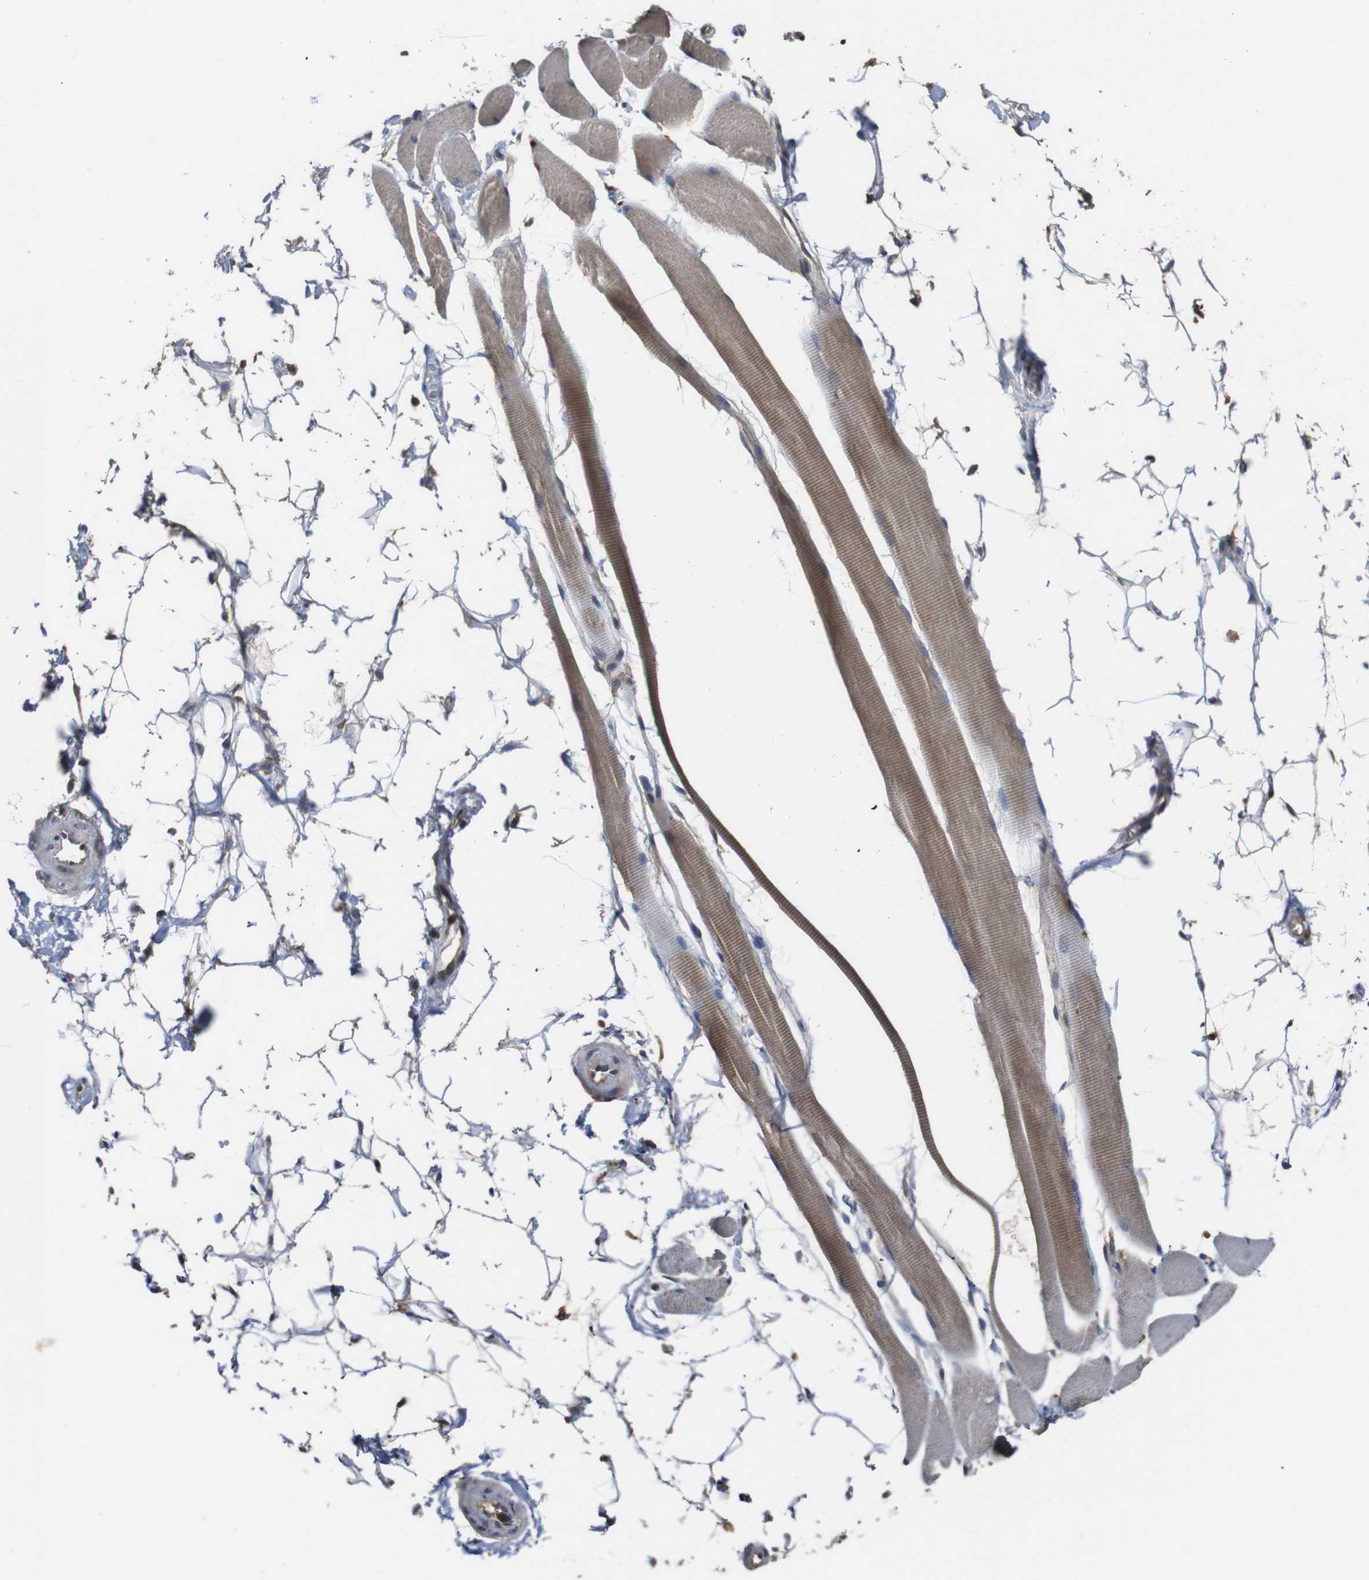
{"staining": {"intensity": "weak", "quantity": ">75%", "location": "cytoplasmic/membranous"}, "tissue": "skeletal muscle", "cell_type": "Myocytes", "image_type": "normal", "snomed": [{"axis": "morphology", "description": "Normal tissue, NOS"}, {"axis": "topography", "description": "Skeletal muscle"}, {"axis": "topography", "description": "Oral tissue"}, {"axis": "topography", "description": "Peripheral nerve tissue"}], "caption": "Immunohistochemical staining of benign skeletal muscle reveals low levels of weak cytoplasmic/membranous positivity in approximately >75% of myocytes. (DAB IHC, brown staining for protein, blue staining for nuclei).", "gene": "ARHGAP24", "patient": {"sex": "female", "age": 84}}